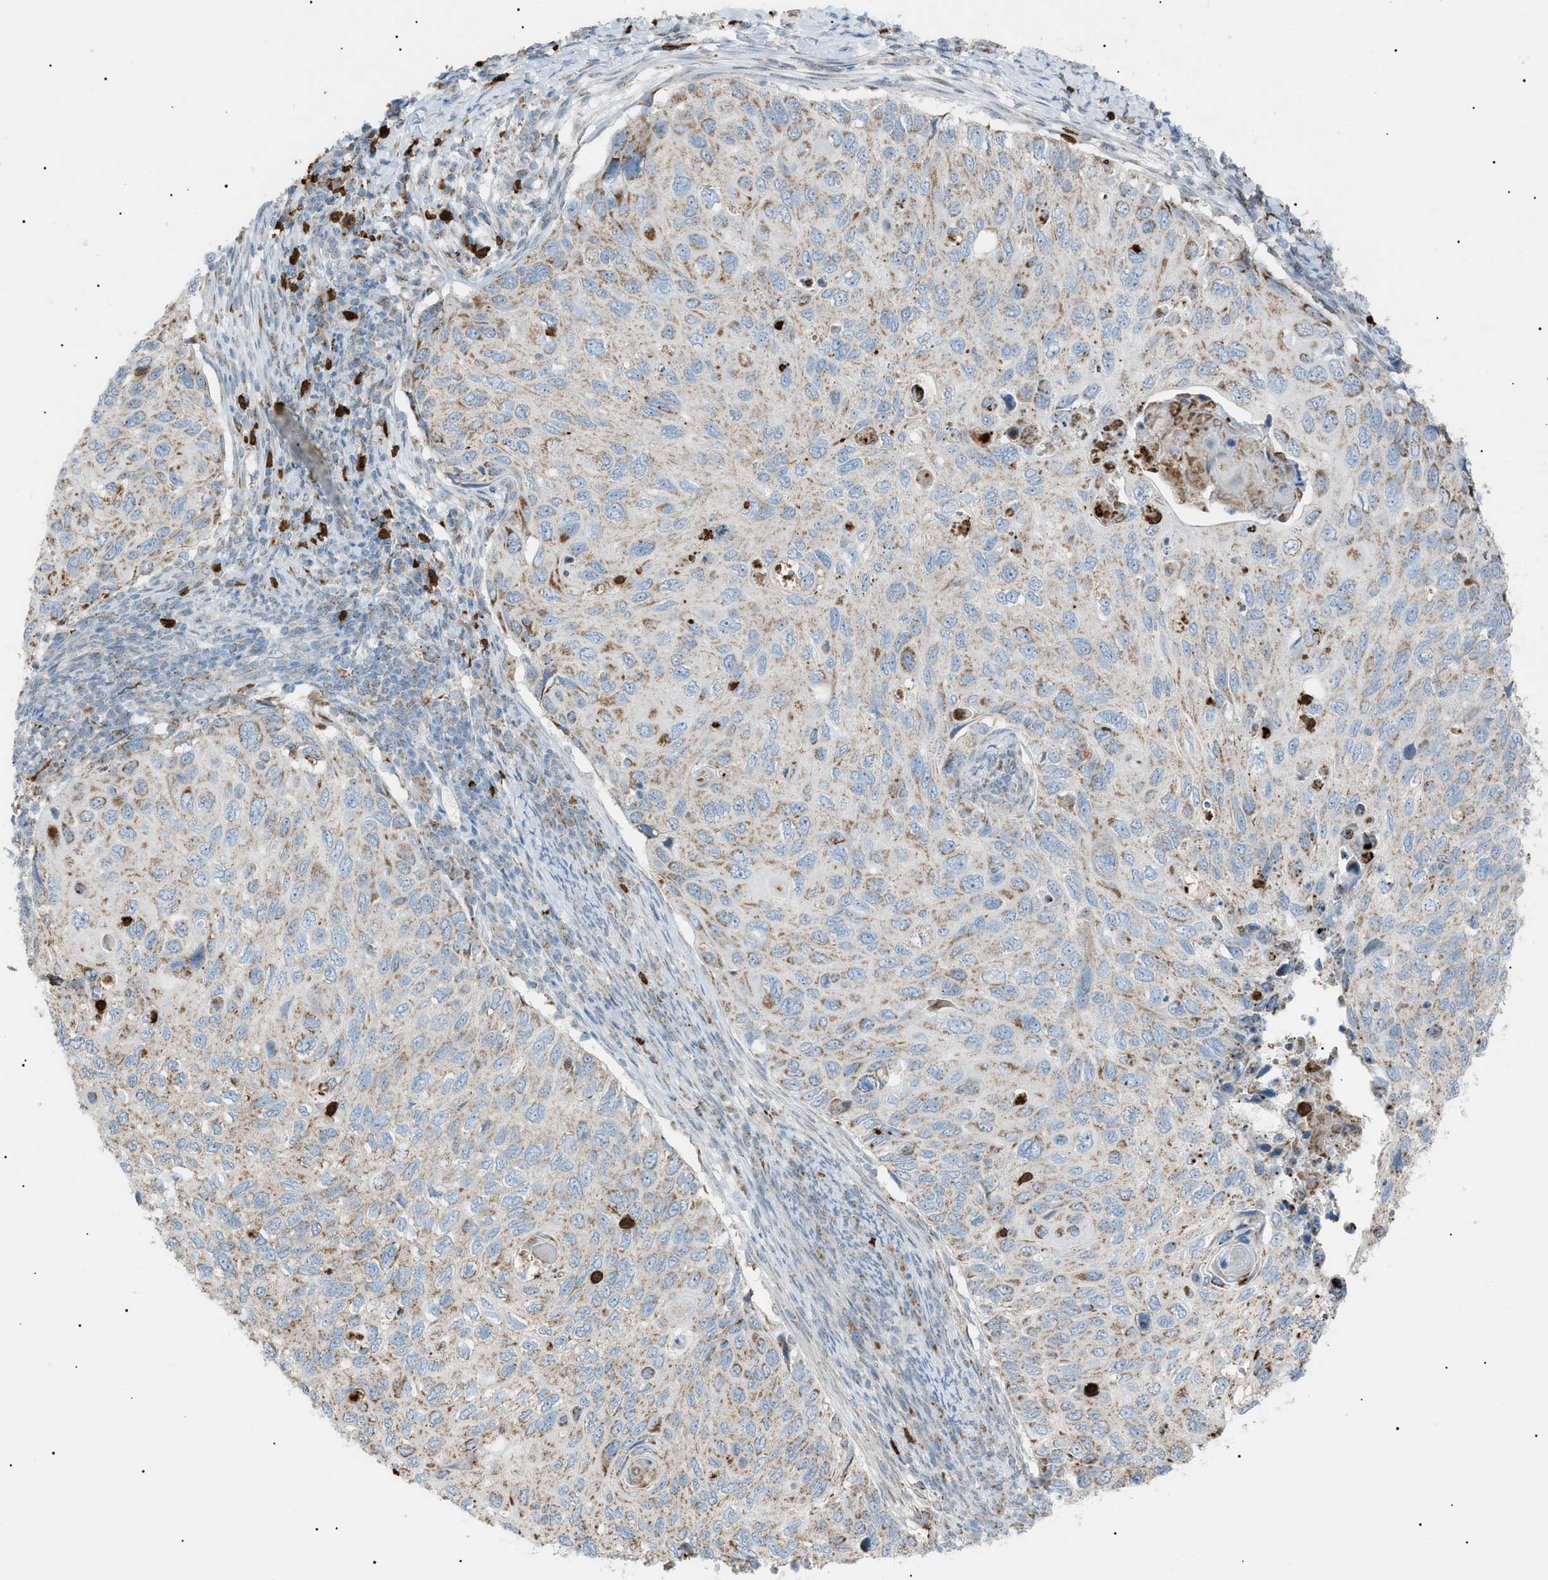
{"staining": {"intensity": "weak", "quantity": ">75%", "location": "cytoplasmic/membranous"}, "tissue": "cervical cancer", "cell_type": "Tumor cells", "image_type": "cancer", "snomed": [{"axis": "morphology", "description": "Squamous cell carcinoma, NOS"}, {"axis": "topography", "description": "Cervix"}], "caption": "A brown stain highlights weak cytoplasmic/membranous expression of a protein in human cervical squamous cell carcinoma tumor cells. (brown staining indicates protein expression, while blue staining denotes nuclei).", "gene": "ZNF516", "patient": {"sex": "female", "age": 70}}